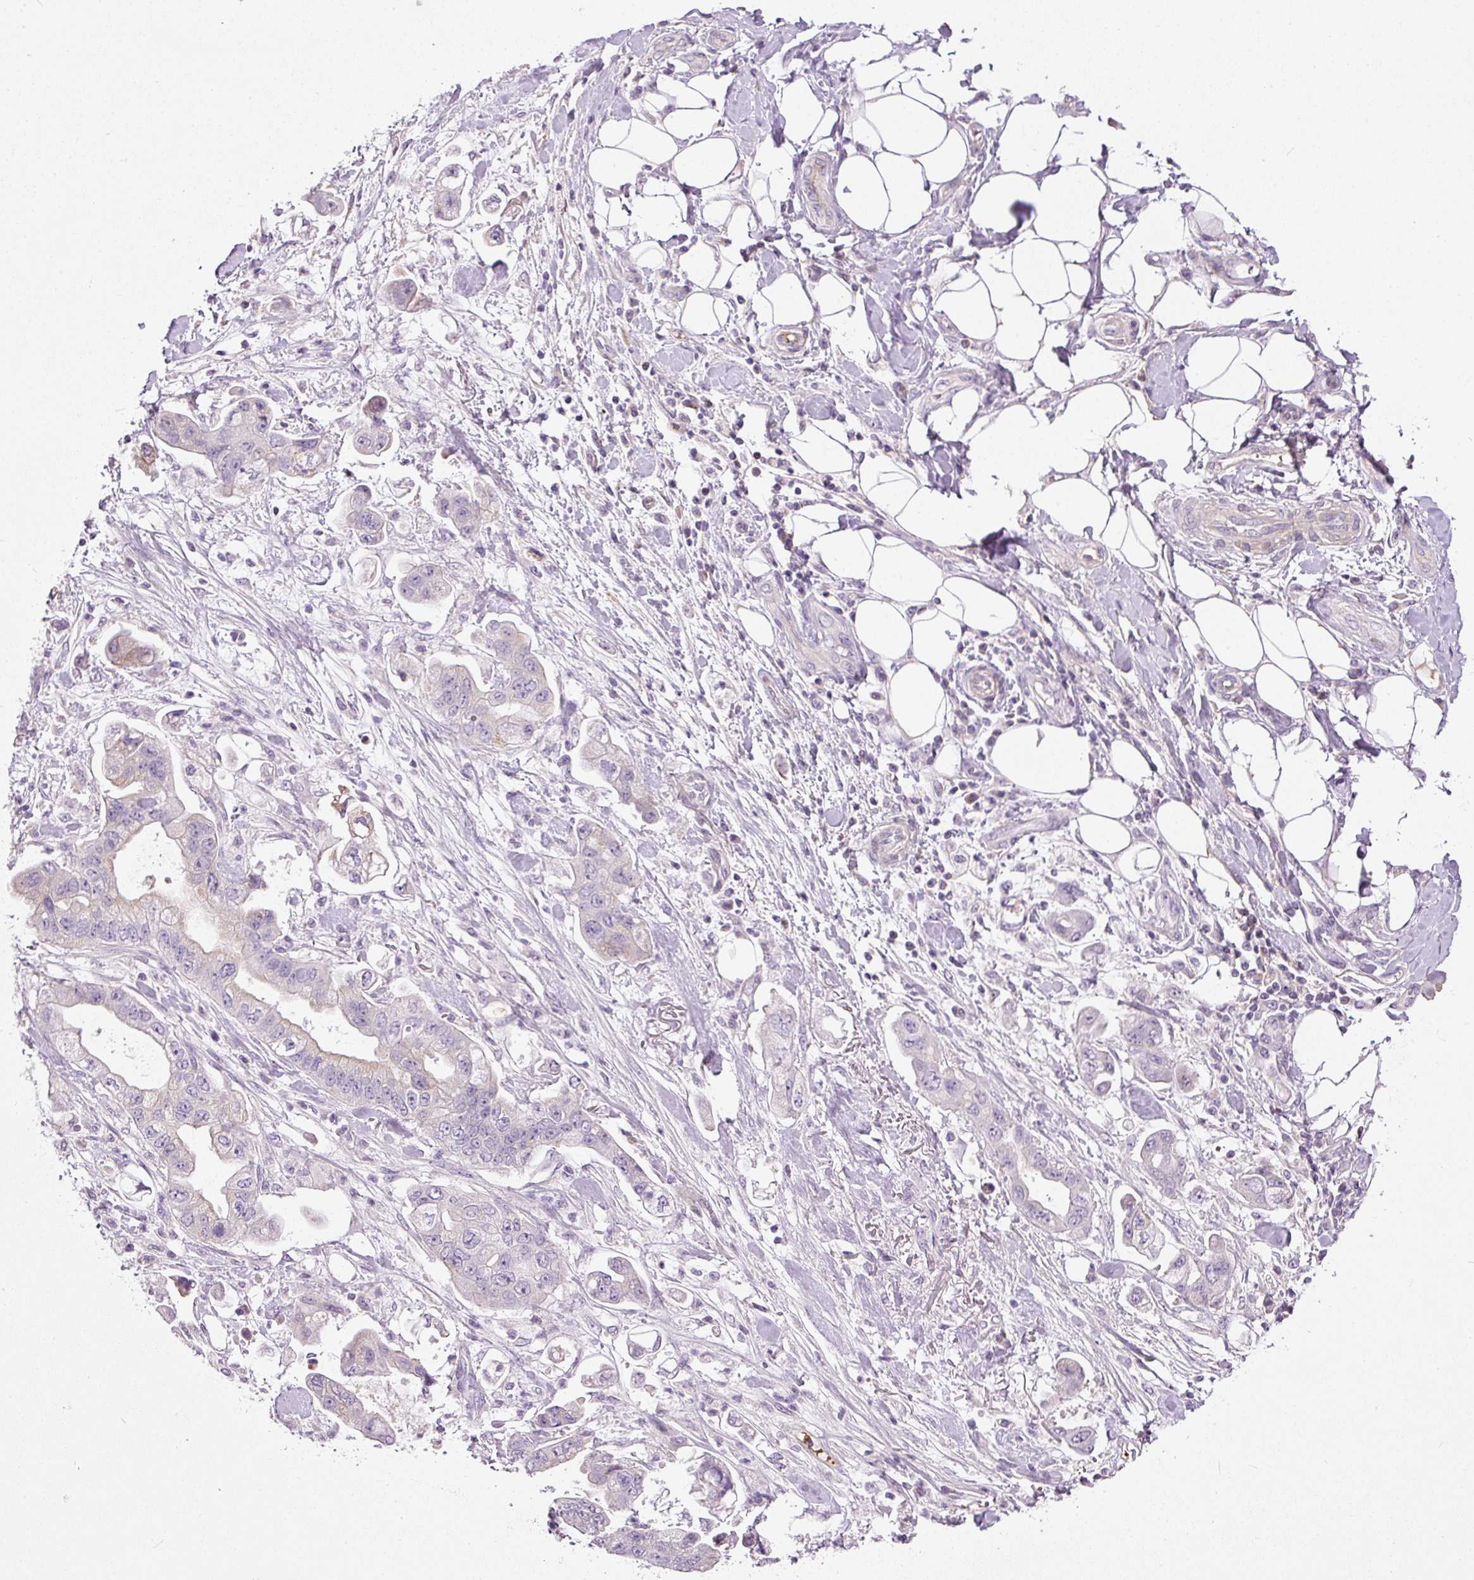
{"staining": {"intensity": "negative", "quantity": "none", "location": "none"}, "tissue": "stomach cancer", "cell_type": "Tumor cells", "image_type": "cancer", "snomed": [{"axis": "morphology", "description": "Adenocarcinoma, NOS"}, {"axis": "topography", "description": "Stomach"}], "caption": "Tumor cells are negative for brown protein staining in stomach adenocarcinoma.", "gene": "KPNA5", "patient": {"sex": "male", "age": 62}}